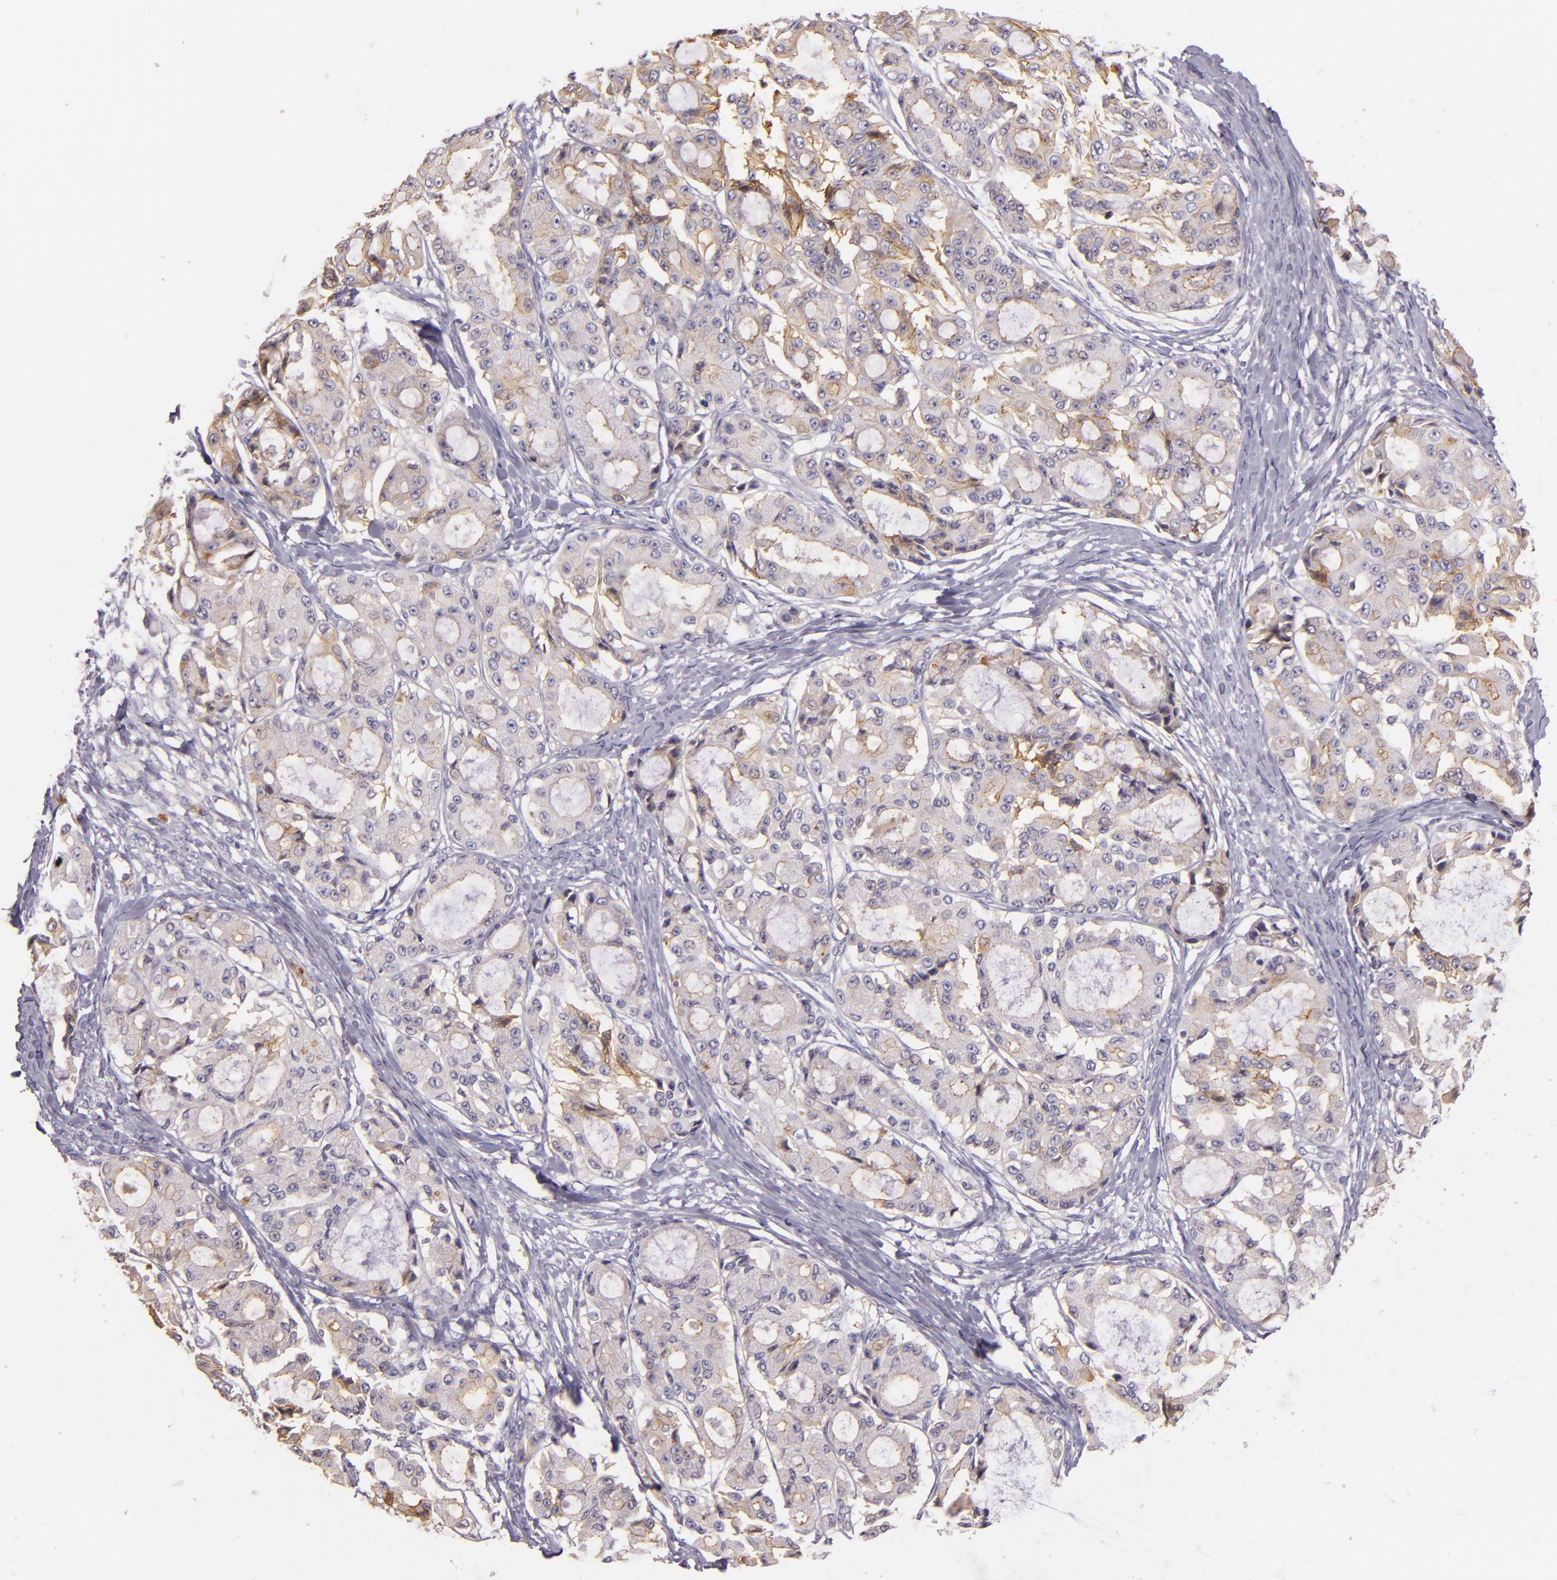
{"staining": {"intensity": "moderate", "quantity": "<25%", "location": "cytoplasmic/membranous"}, "tissue": "ovarian cancer", "cell_type": "Tumor cells", "image_type": "cancer", "snomed": [{"axis": "morphology", "description": "Carcinoma, endometroid"}, {"axis": "topography", "description": "Ovary"}], "caption": "This is an image of immunohistochemistry (IHC) staining of ovarian cancer, which shows moderate positivity in the cytoplasmic/membranous of tumor cells.", "gene": "CTSF", "patient": {"sex": "female", "age": 61}}